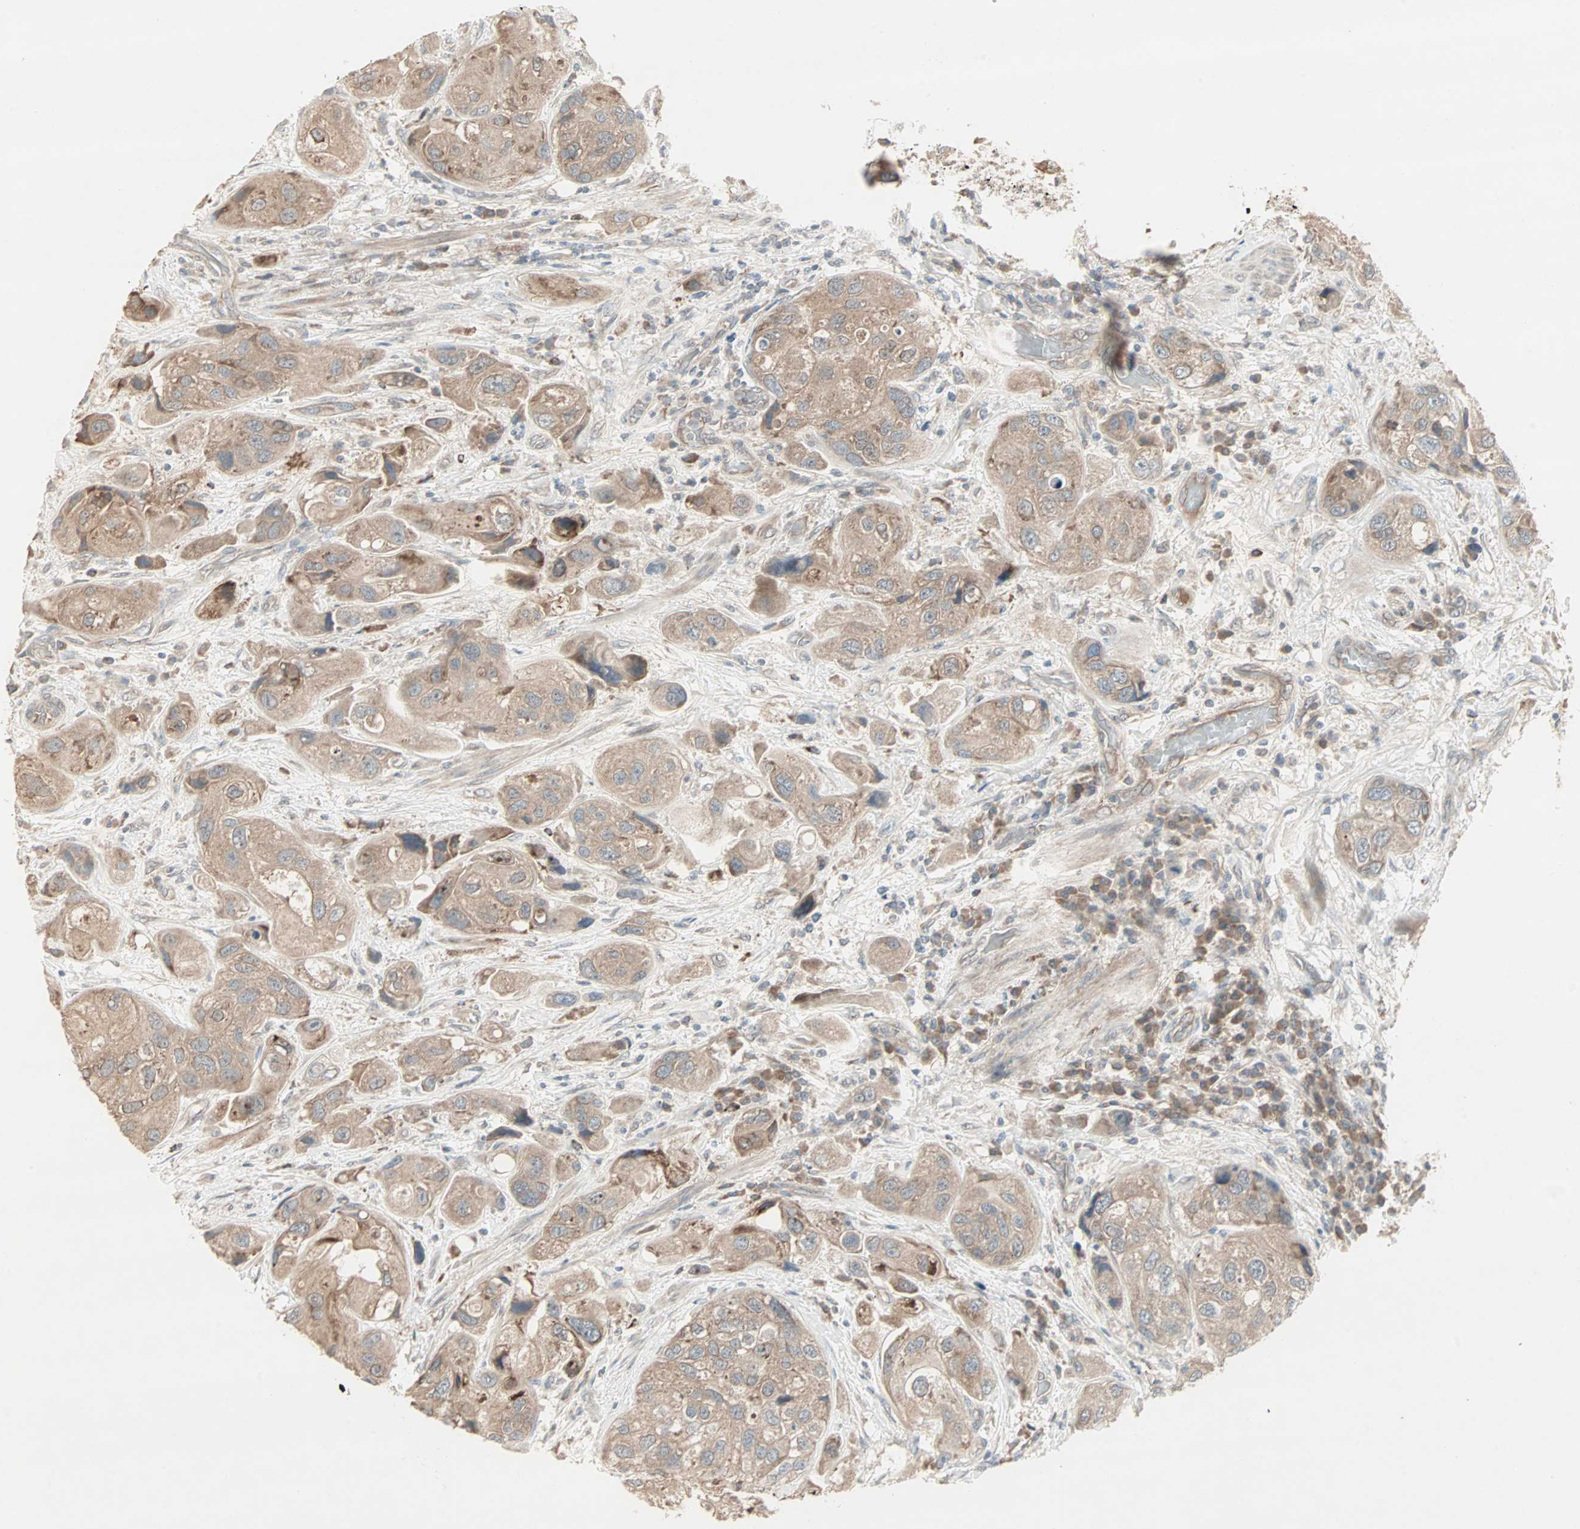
{"staining": {"intensity": "moderate", "quantity": "25%-75%", "location": "cytoplasmic/membranous"}, "tissue": "urothelial cancer", "cell_type": "Tumor cells", "image_type": "cancer", "snomed": [{"axis": "morphology", "description": "Urothelial carcinoma, High grade"}, {"axis": "topography", "description": "Urinary bladder"}], "caption": "Urothelial cancer stained with IHC reveals moderate cytoplasmic/membranous positivity in approximately 25%-75% of tumor cells.", "gene": "JMJD7-PLA2G4B", "patient": {"sex": "female", "age": 64}}